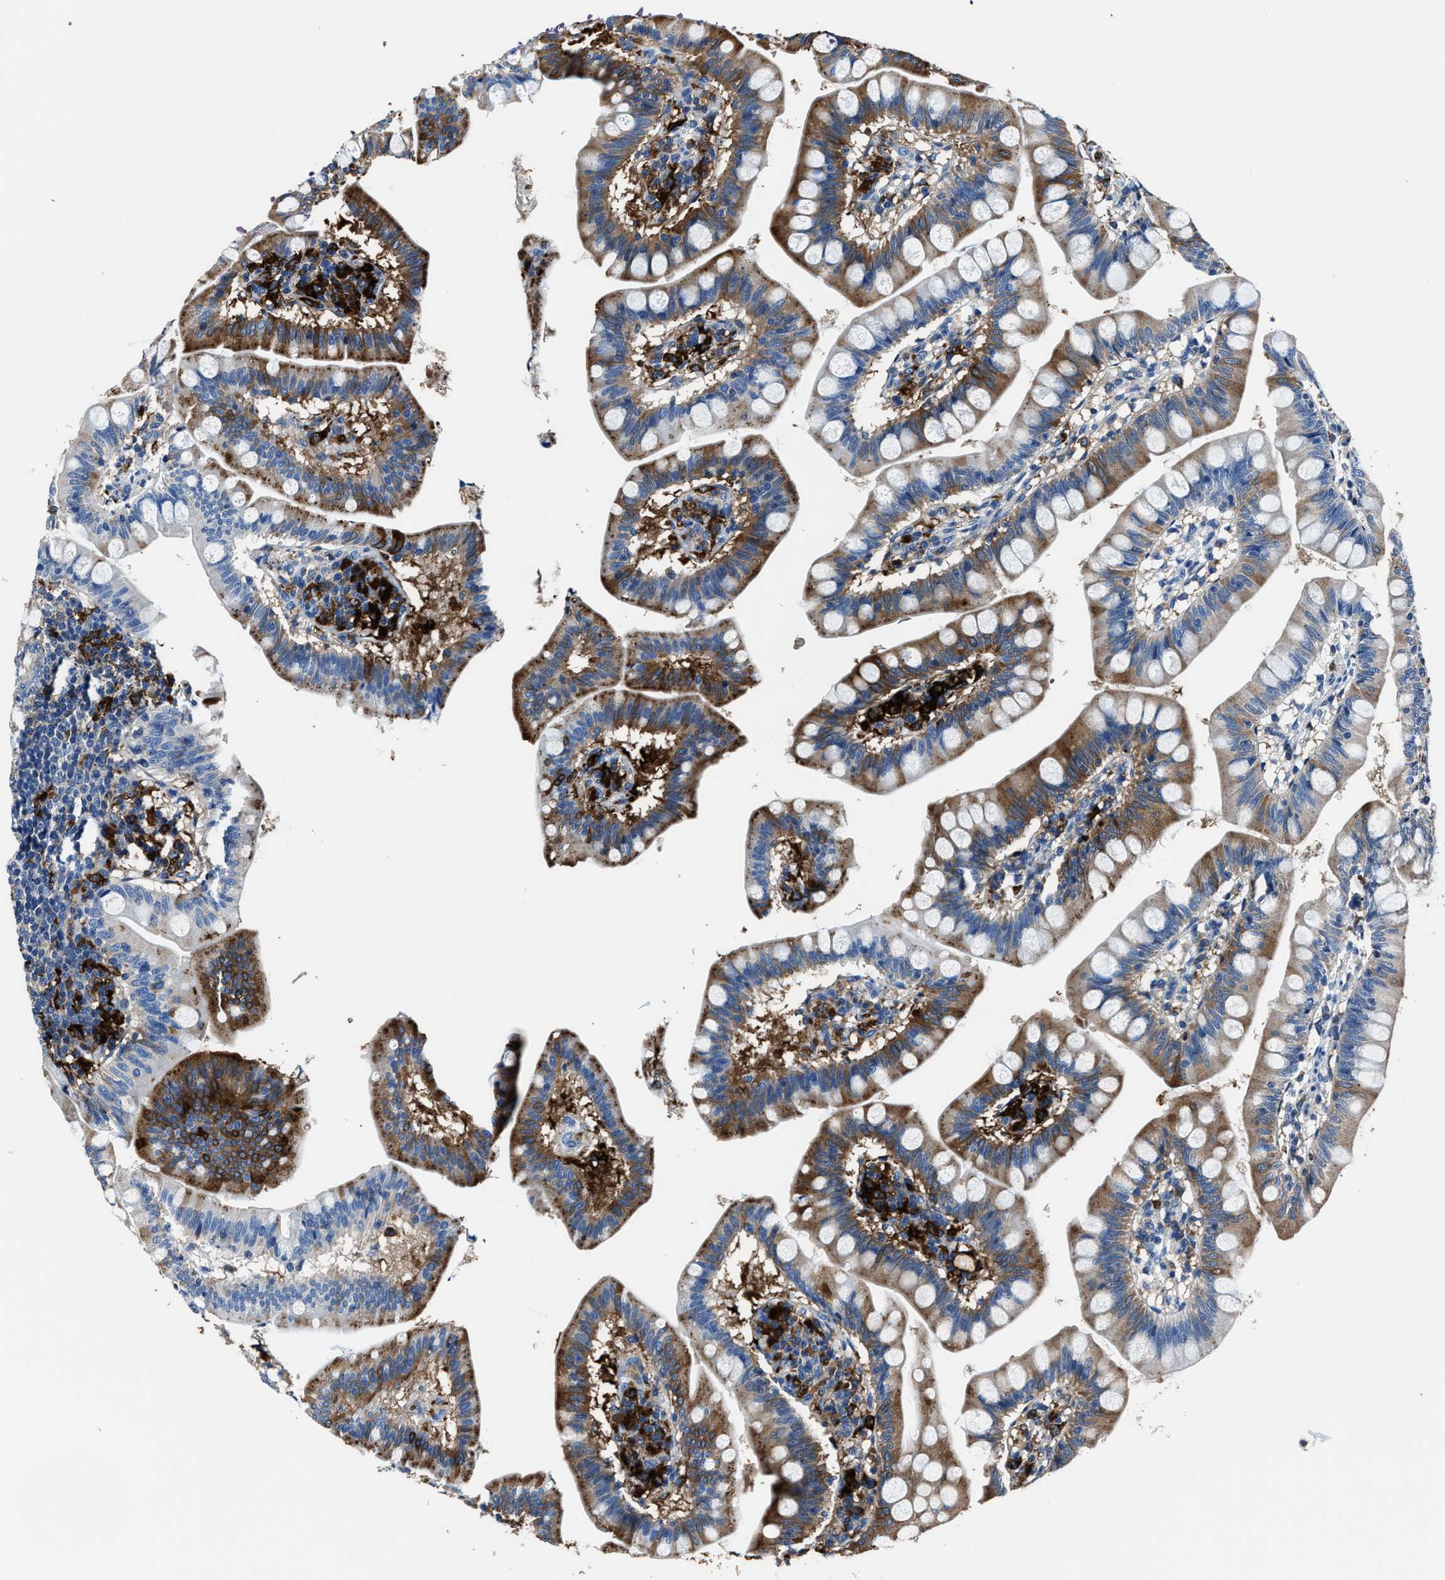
{"staining": {"intensity": "moderate", "quantity": "25%-75%", "location": "cytoplasmic/membranous"}, "tissue": "small intestine", "cell_type": "Glandular cells", "image_type": "normal", "snomed": [{"axis": "morphology", "description": "Normal tissue, NOS"}, {"axis": "topography", "description": "Small intestine"}], "caption": "IHC of normal human small intestine exhibits medium levels of moderate cytoplasmic/membranous positivity in approximately 25%-75% of glandular cells.", "gene": "FTL", "patient": {"sex": "male", "age": 7}}